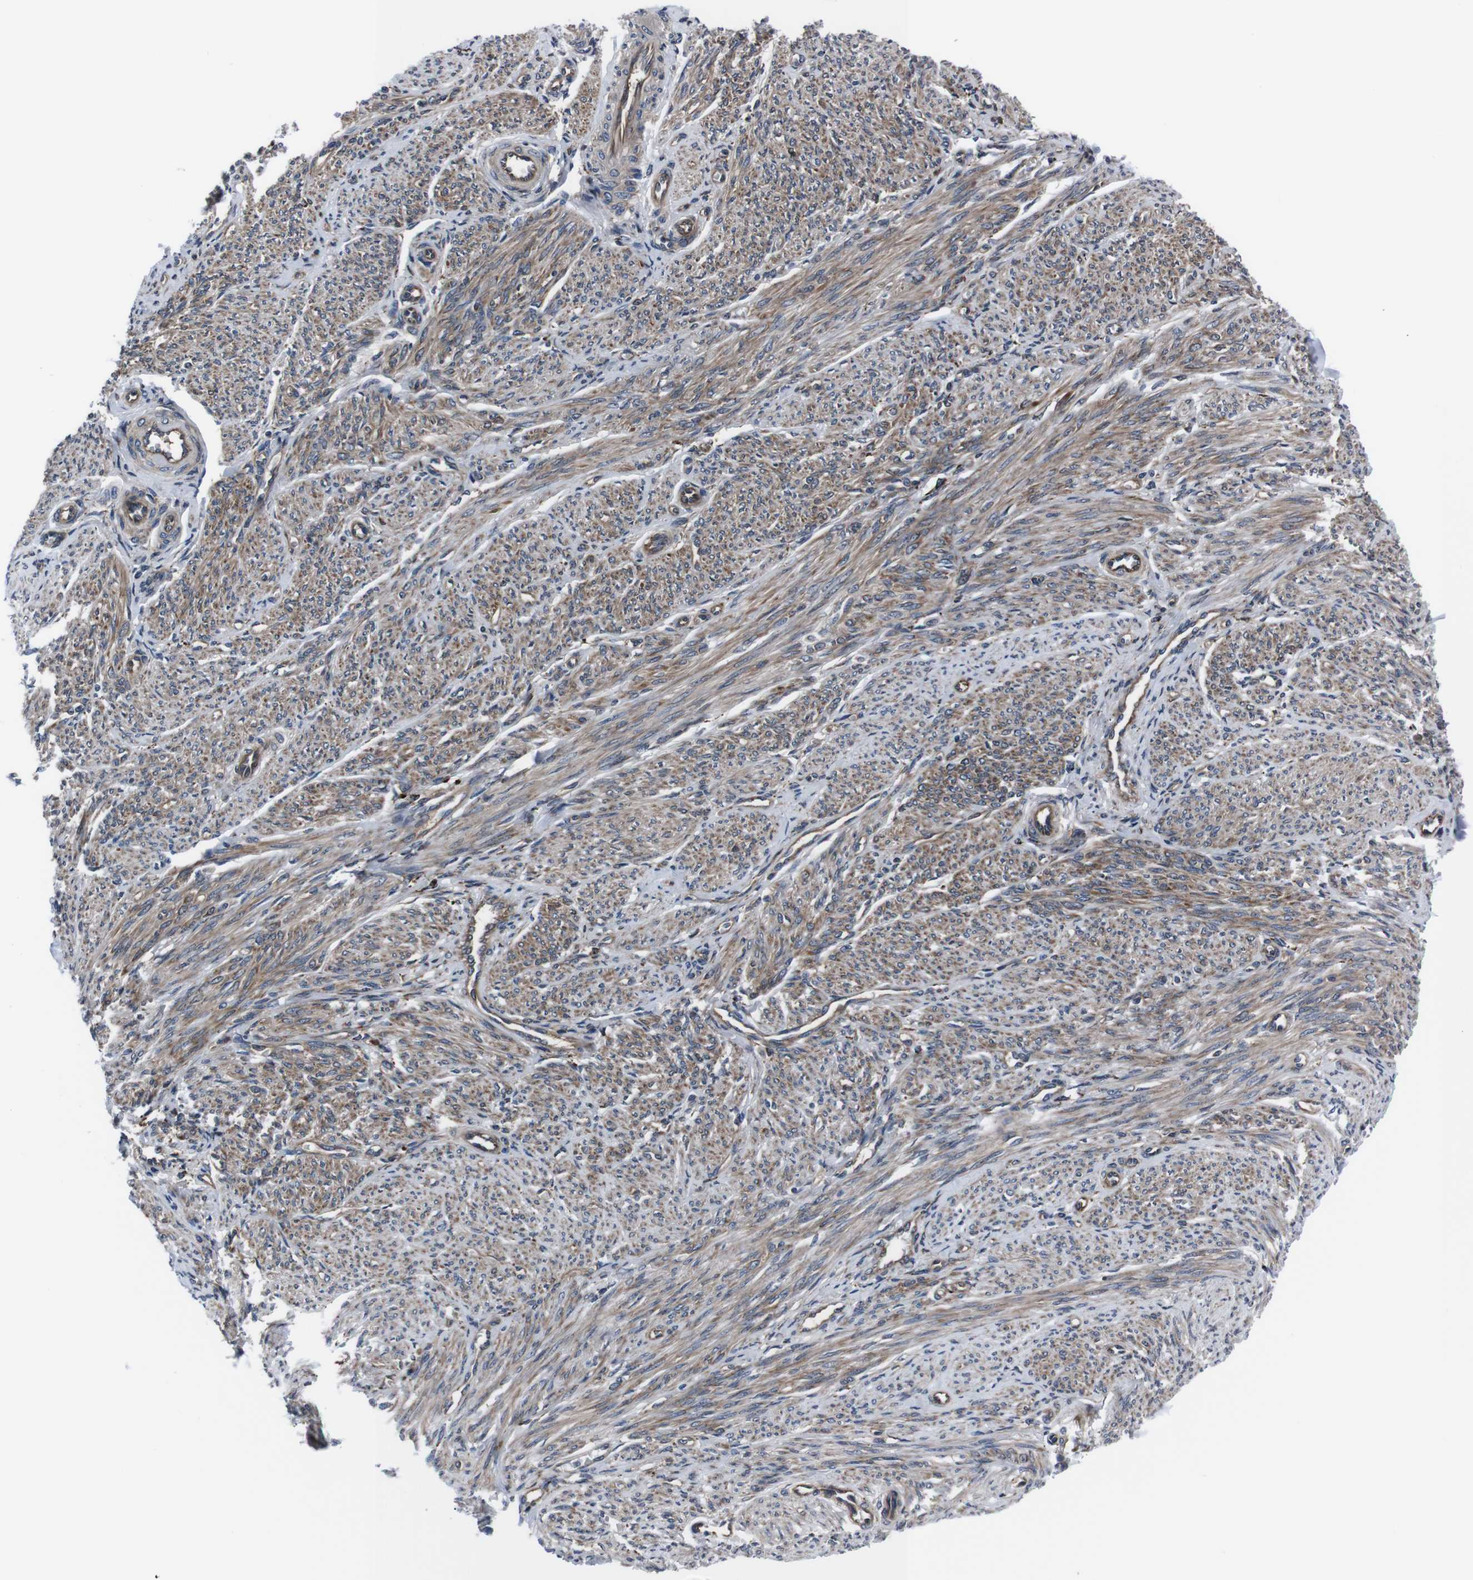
{"staining": {"intensity": "moderate", "quantity": ">75%", "location": "cytoplasmic/membranous"}, "tissue": "smooth muscle", "cell_type": "Smooth muscle cells", "image_type": "normal", "snomed": [{"axis": "morphology", "description": "Normal tissue, NOS"}, {"axis": "topography", "description": "Smooth muscle"}], "caption": "A photomicrograph showing moderate cytoplasmic/membranous expression in approximately >75% of smooth muscle cells in benign smooth muscle, as visualized by brown immunohistochemical staining.", "gene": "EIF4A2", "patient": {"sex": "female", "age": 65}}